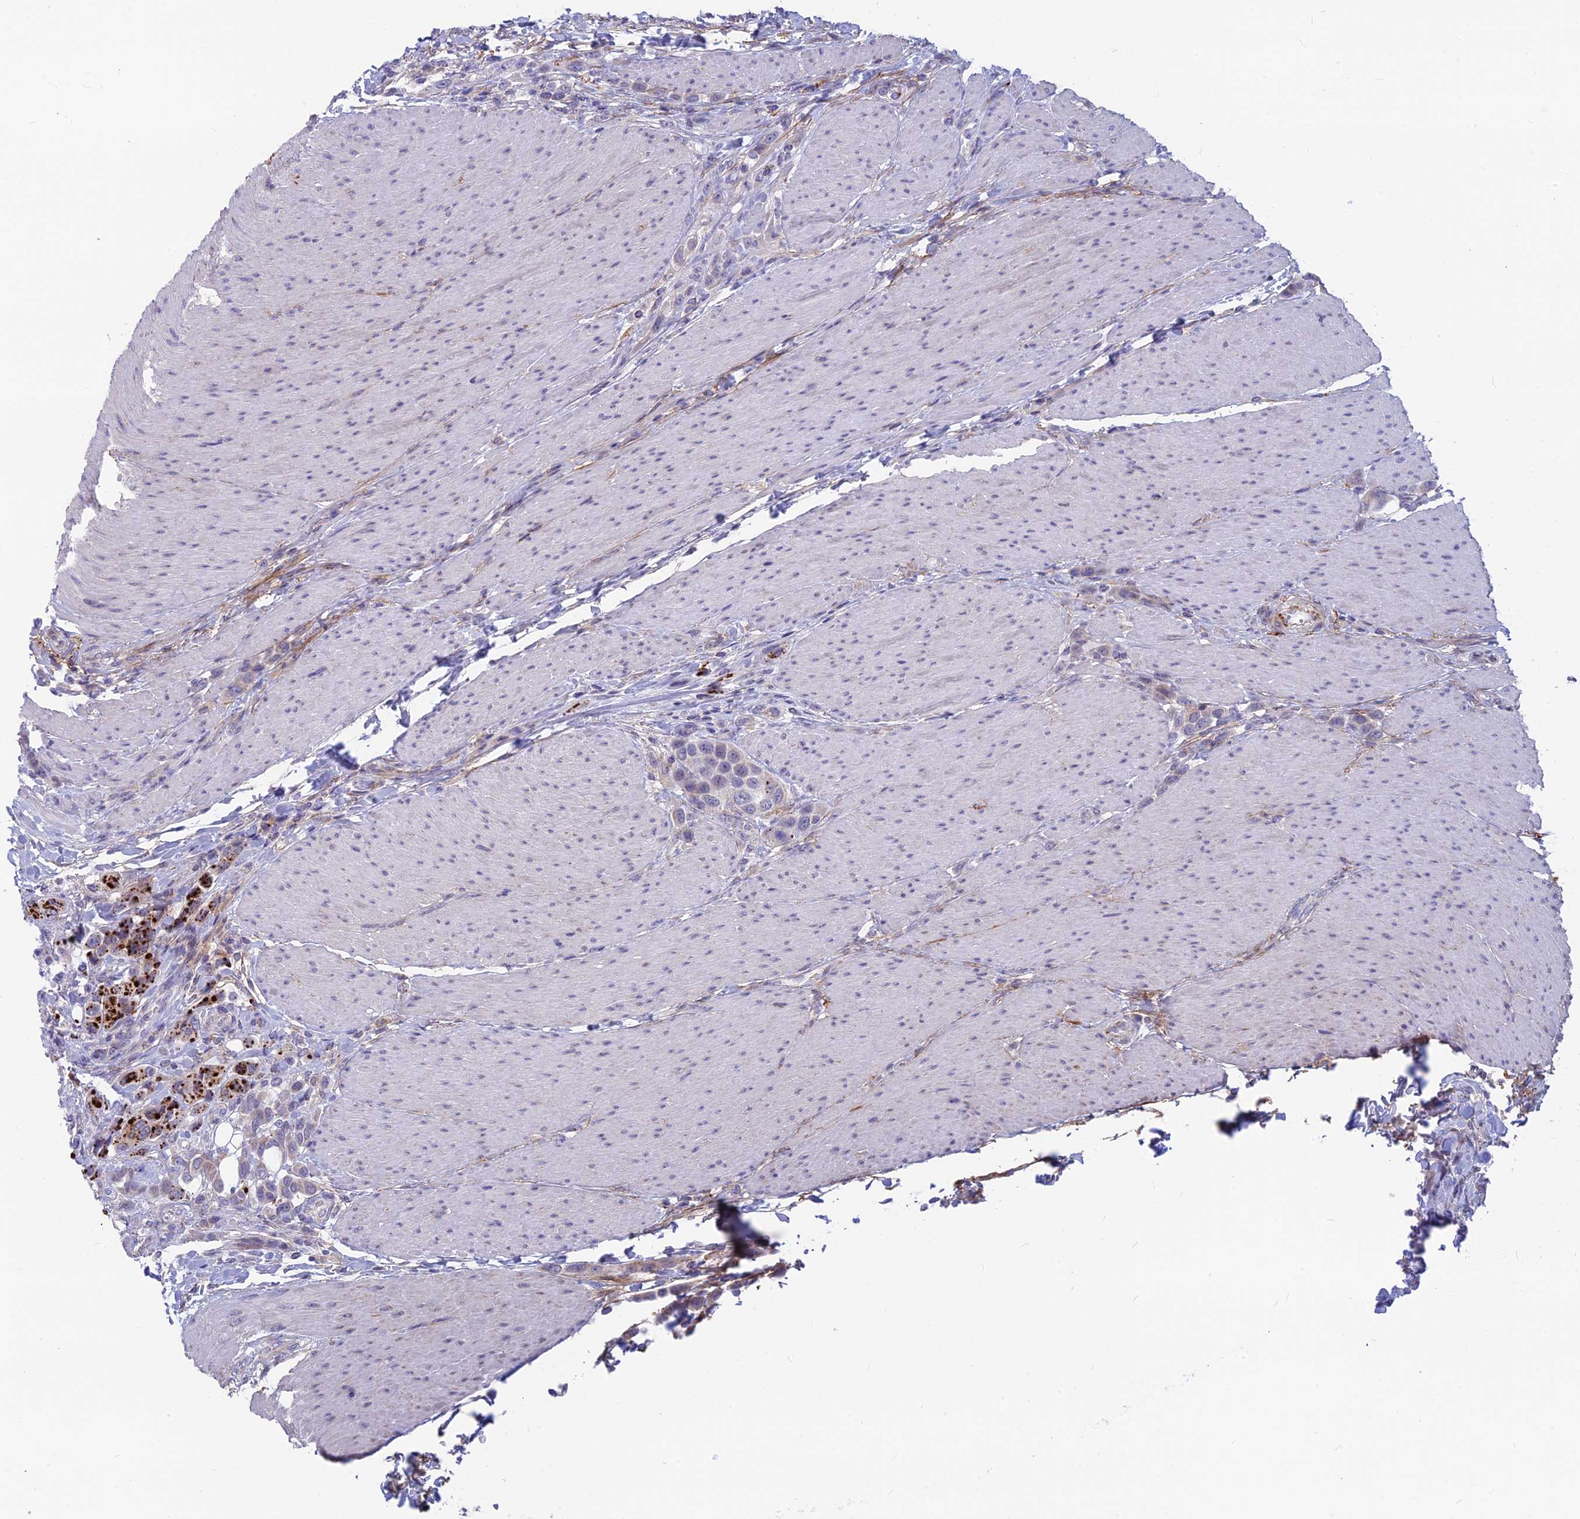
{"staining": {"intensity": "negative", "quantity": "none", "location": "none"}, "tissue": "urothelial cancer", "cell_type": "Tumor cells", "image_type": "cancer", "snomed": [{"axis": "morphology", "description": "Urothelial carcinoma, High grade"}, {"axis": "topography", "description": "Urinary bladder"}], "caption": "IHC micrograph of neoplastic tissue: human urothelial cancer stained with DAB reveals no significant protein positivity in tumor cells.", "gene": "PLAC9", "patient": {"sex": "male", "age": 50}}